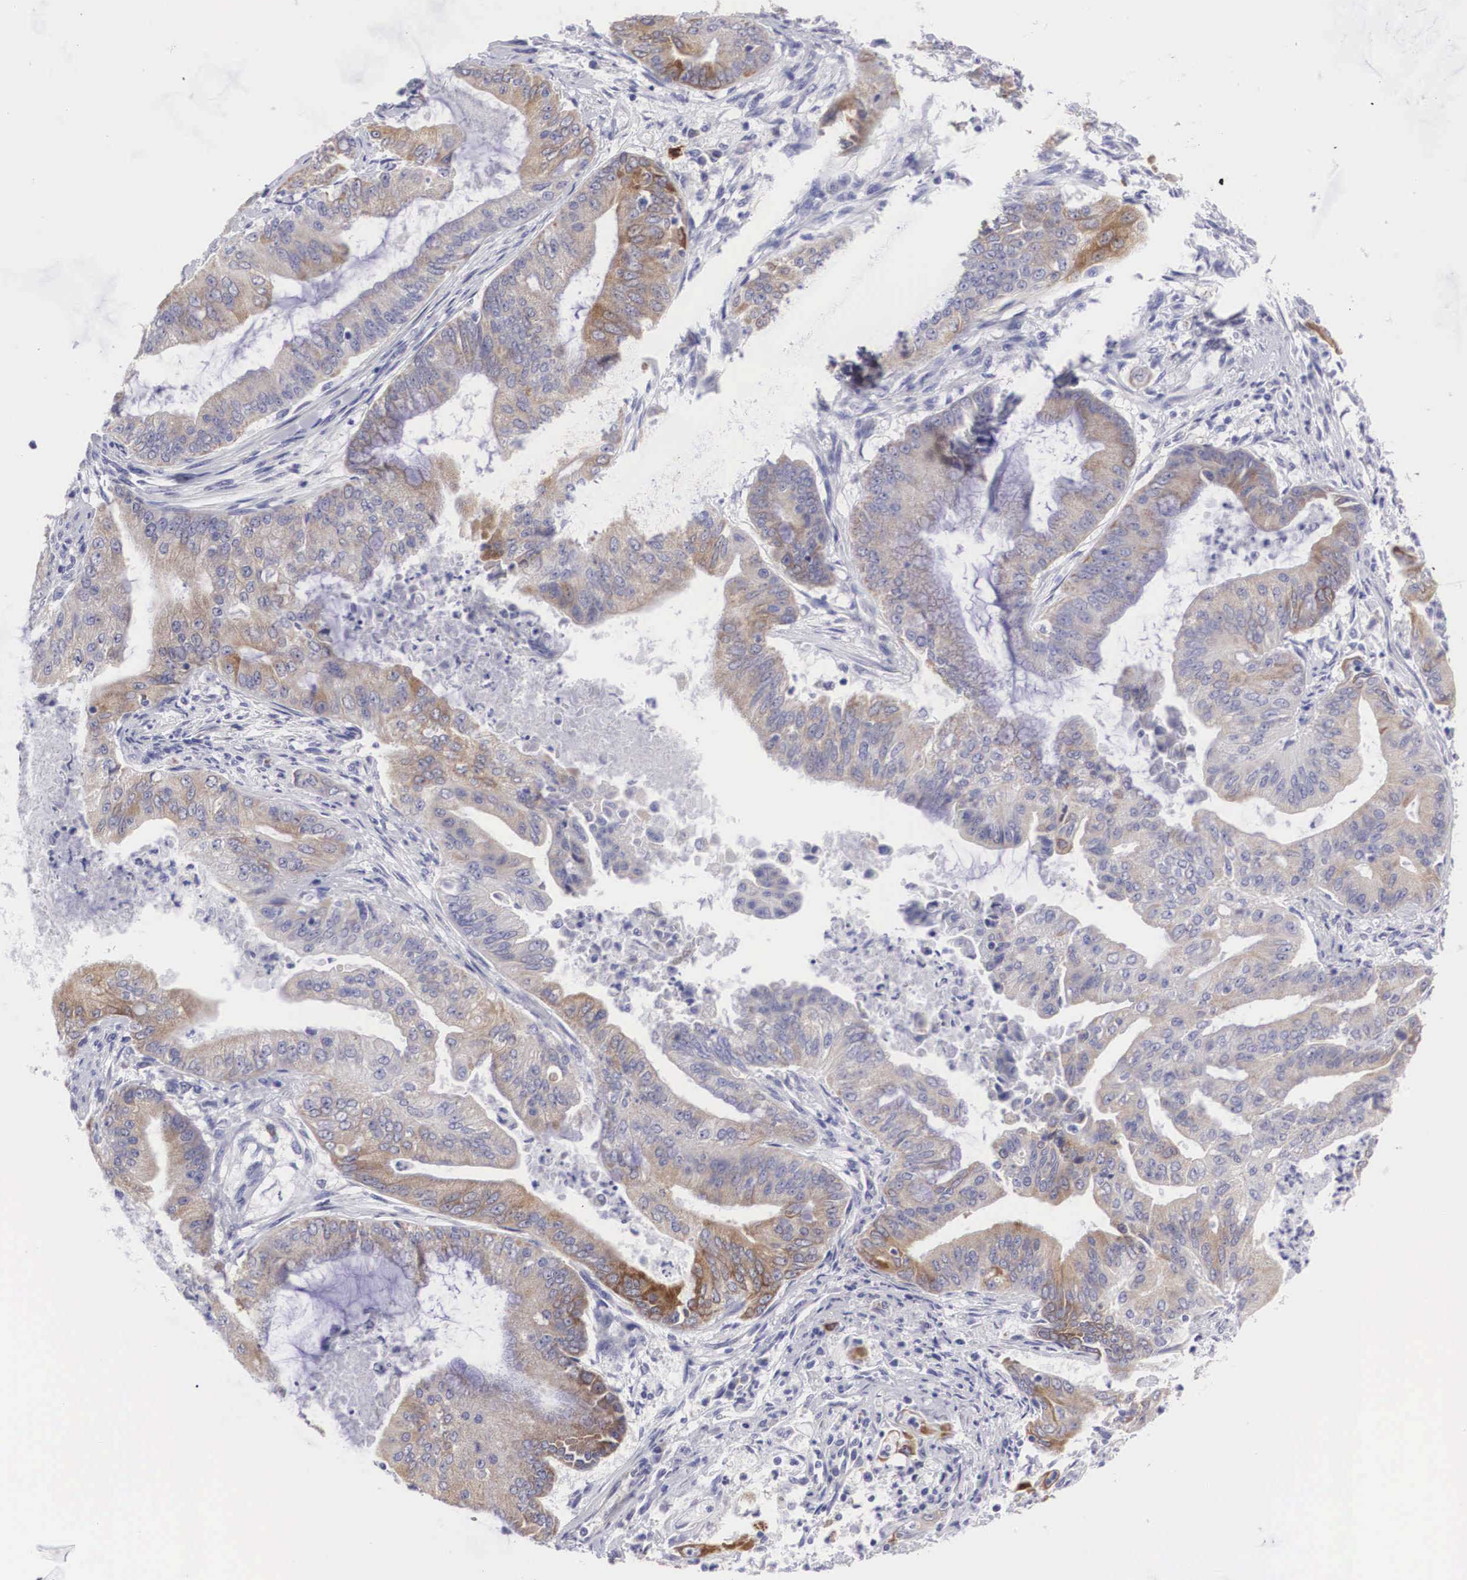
{"staining": {"intensity": "weak", "quantity": "25%-75%", "location": "cytoplasmic/membranous"}, "tissue": "endometrial cancer", "cell_type": "Tumor cells", "image_type": "cancer", "snomed": [{"axis": "morphology", "description": "Adenocarcinoma, NOS"}, {"axis": "topography", "description": "Endometrium"}], "caption": "A brown stain highlights weak cytoplasmic/membranous expression of a protein in human adenocarcinoma (endometrial) tumor cells.", "gene": "ARMCX3", "patient": {"sex": "female", "age": 63}}